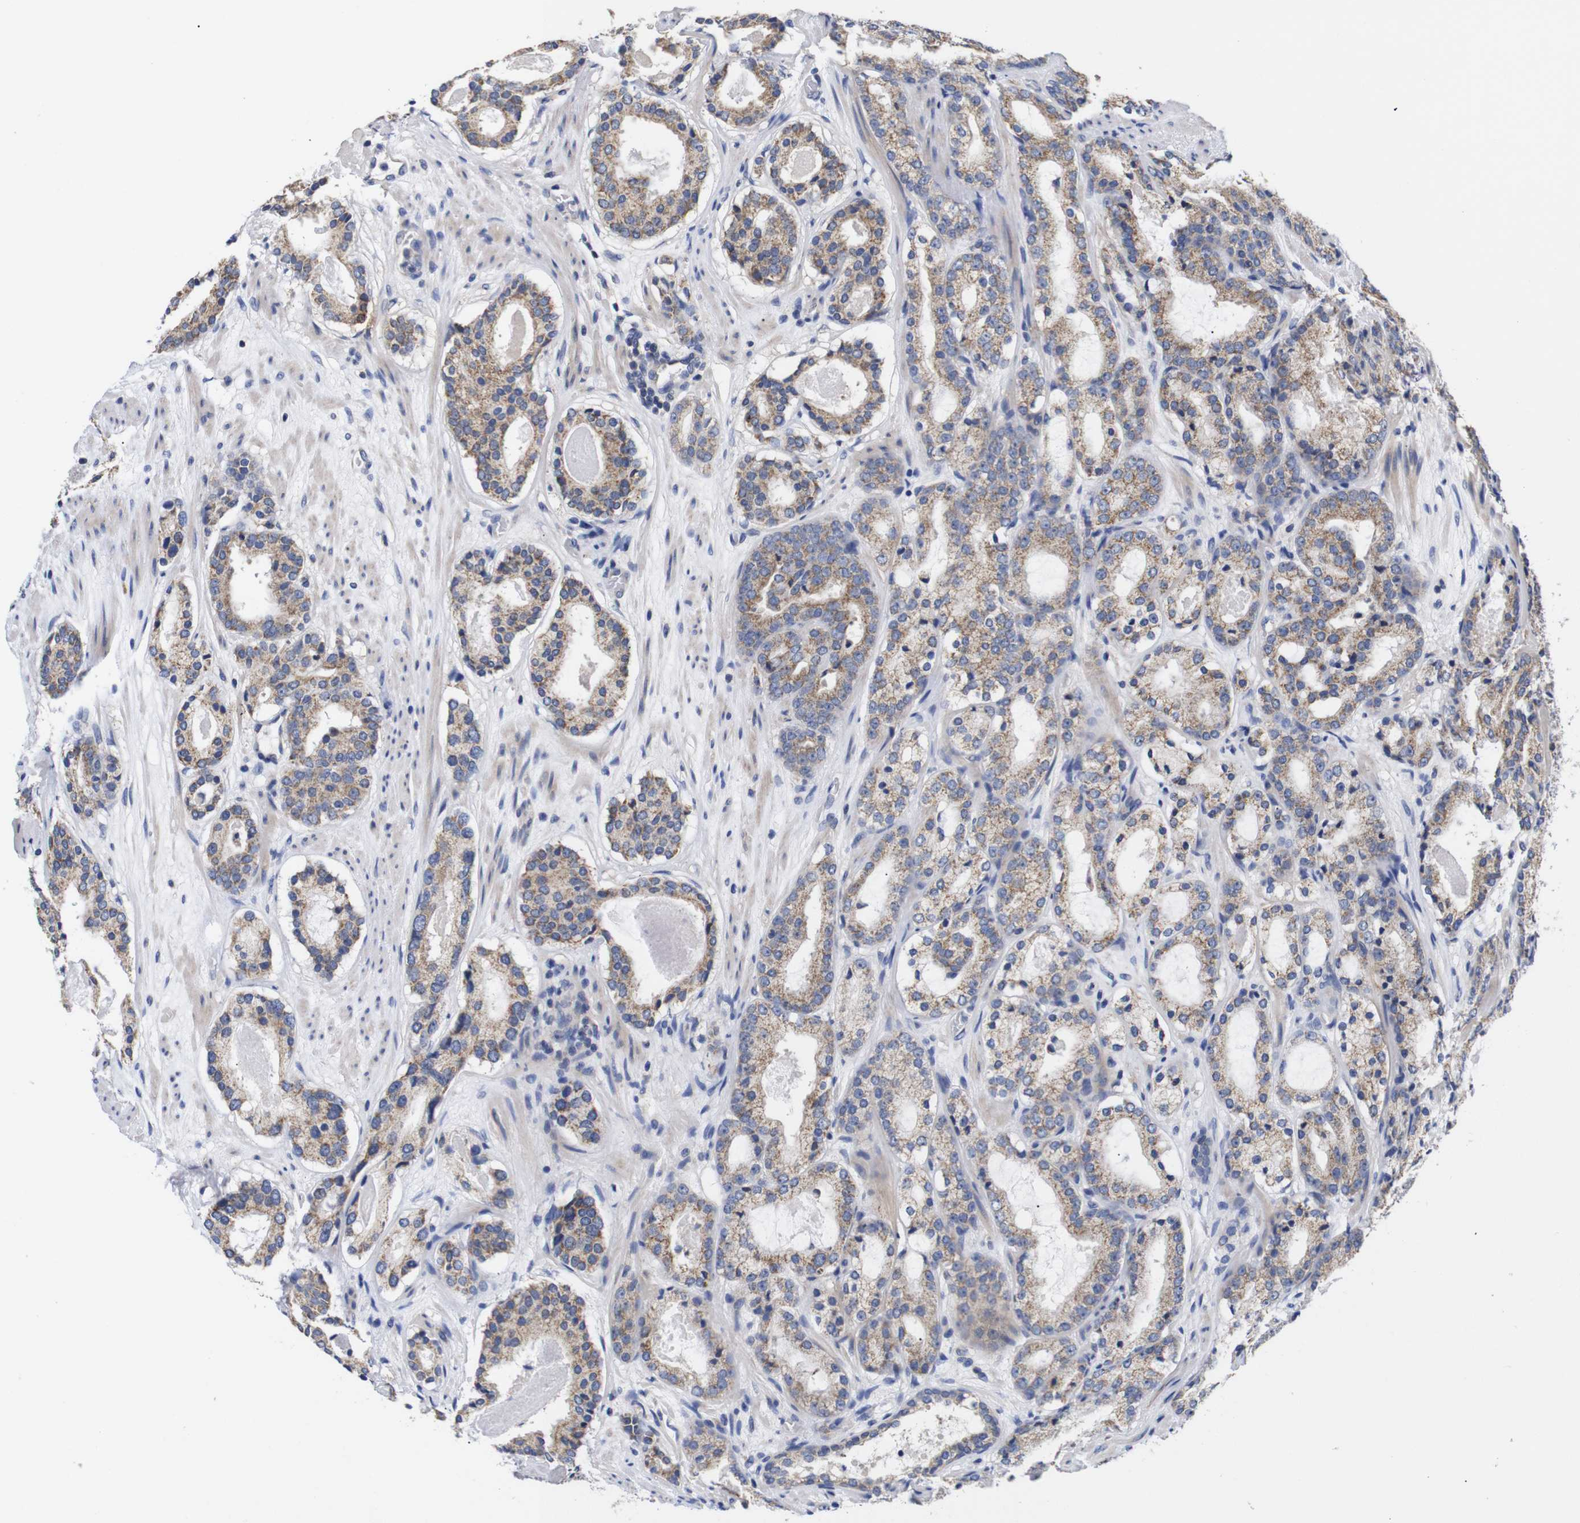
{"staining": {"intensity": "moderate", "quantity": ">75%", "location": "cytoplasmic/membranous"}, "tissue": "prostate cancer", "cell_type": "Tumor cells", "image_type": "cancer", "snomed": [{"axis": "morphology", "description": "Adenocarcinoma, Low grade"}, {"axis": "topography", "description": "Prostate"}], "caption": "A brown stain labels moderate cytoplasmic/membranous staining of a protein in prostate low-grade adenocarcinoma tumor cells.", "gene": "OPN3", "patient": {"sex": "male", "age": 69}}